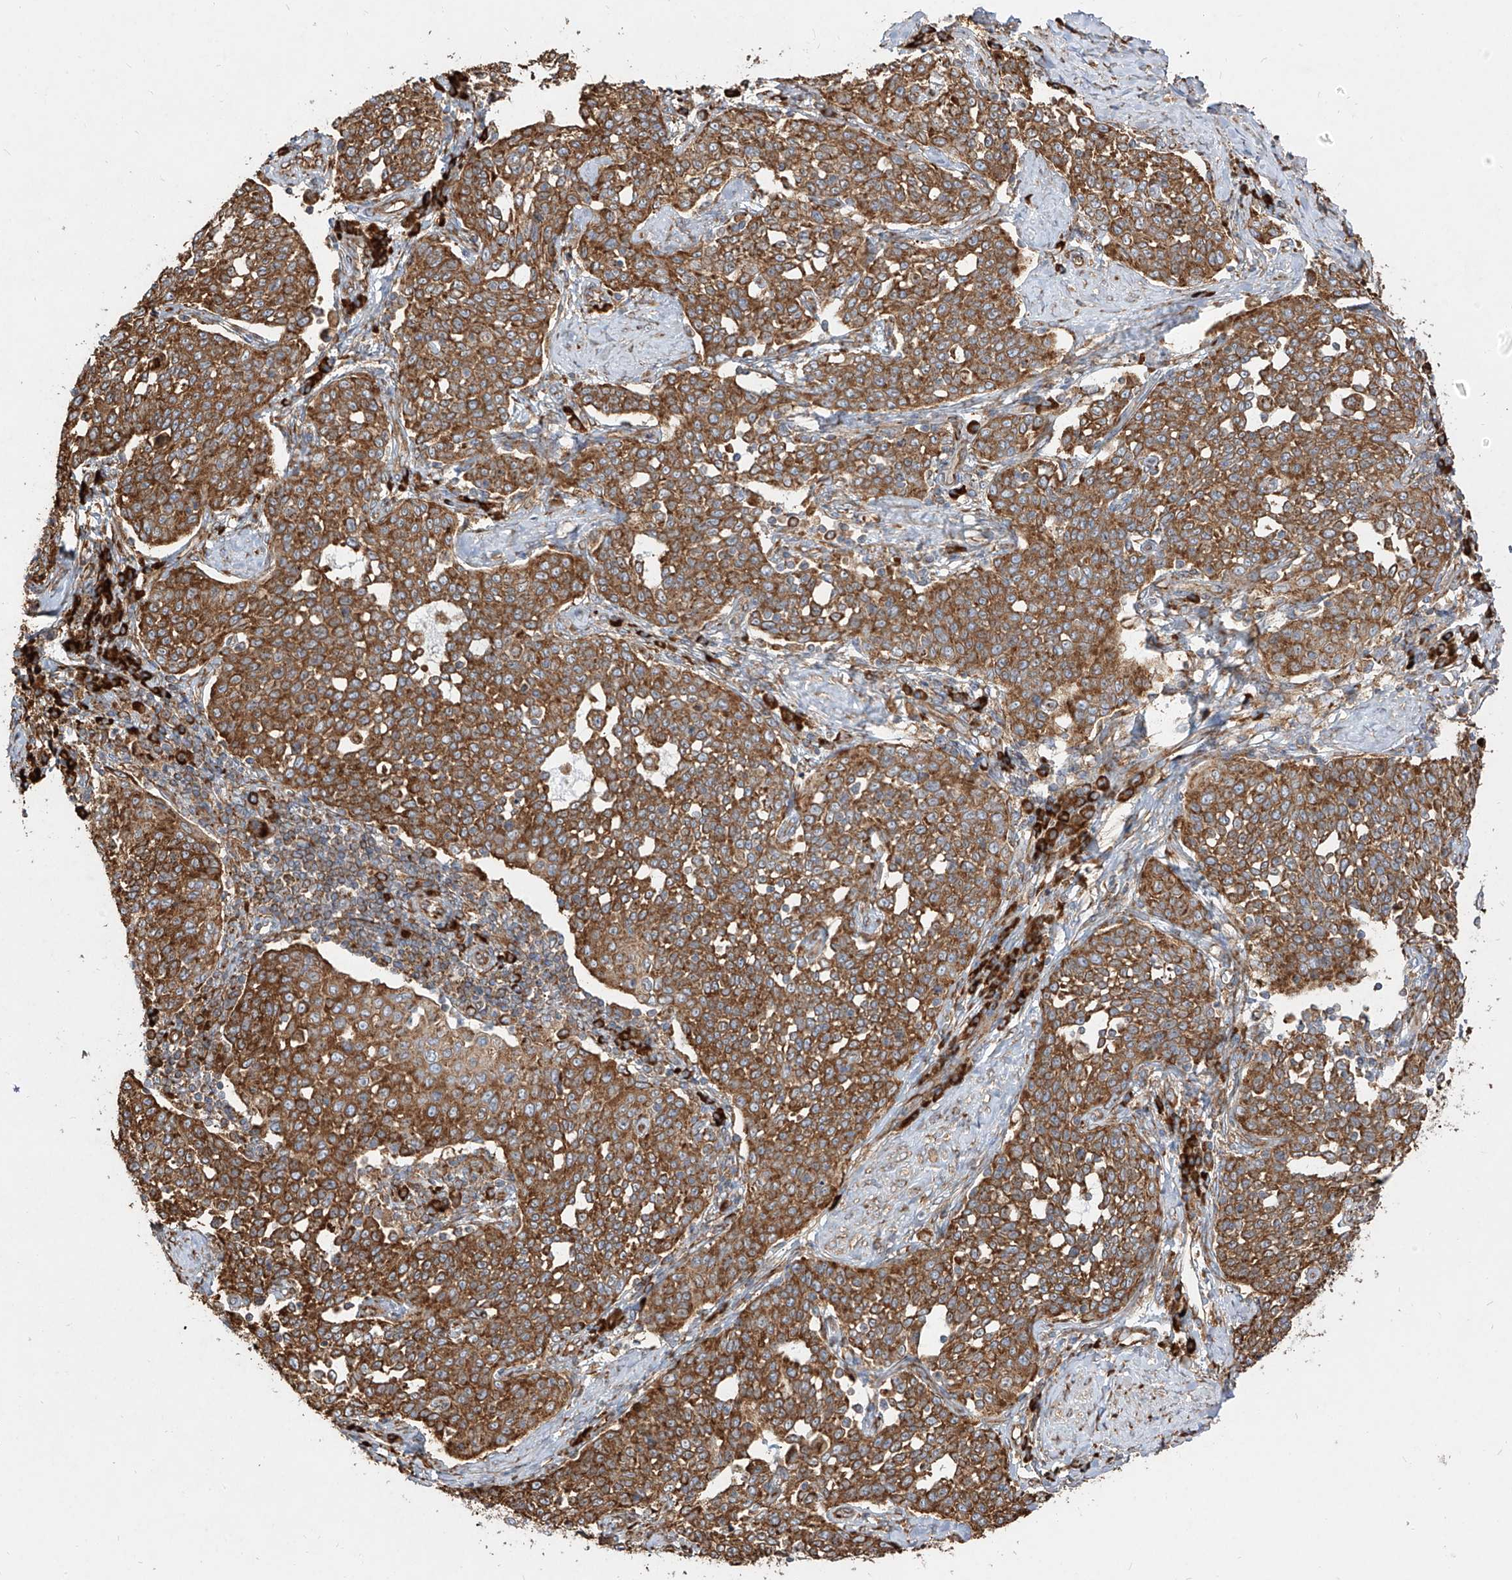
{"staining": {"intensity": "moderate", "quantity": ">75%", "location": "cytoplasmic/membranous"}, "tissue": "cervical cancer", "cell_type": "Tumor cells", "image_type": "cancer", "snomed": [{"axis": "morphology", "description": "Squamous cell carcinoma, NOS"}, {"axis": "topography", "description": "Cervix"}], "caption": "High-power microscopy captured an immunohistochemistry micrograph of cervical cancer (squamous cell carcinoma), revealing moderate cytoplasmic/membranous expression in approximately >75% of tumor cells.", "gene": "RPS25", "patient": {"sex": "female", "age": 34}}